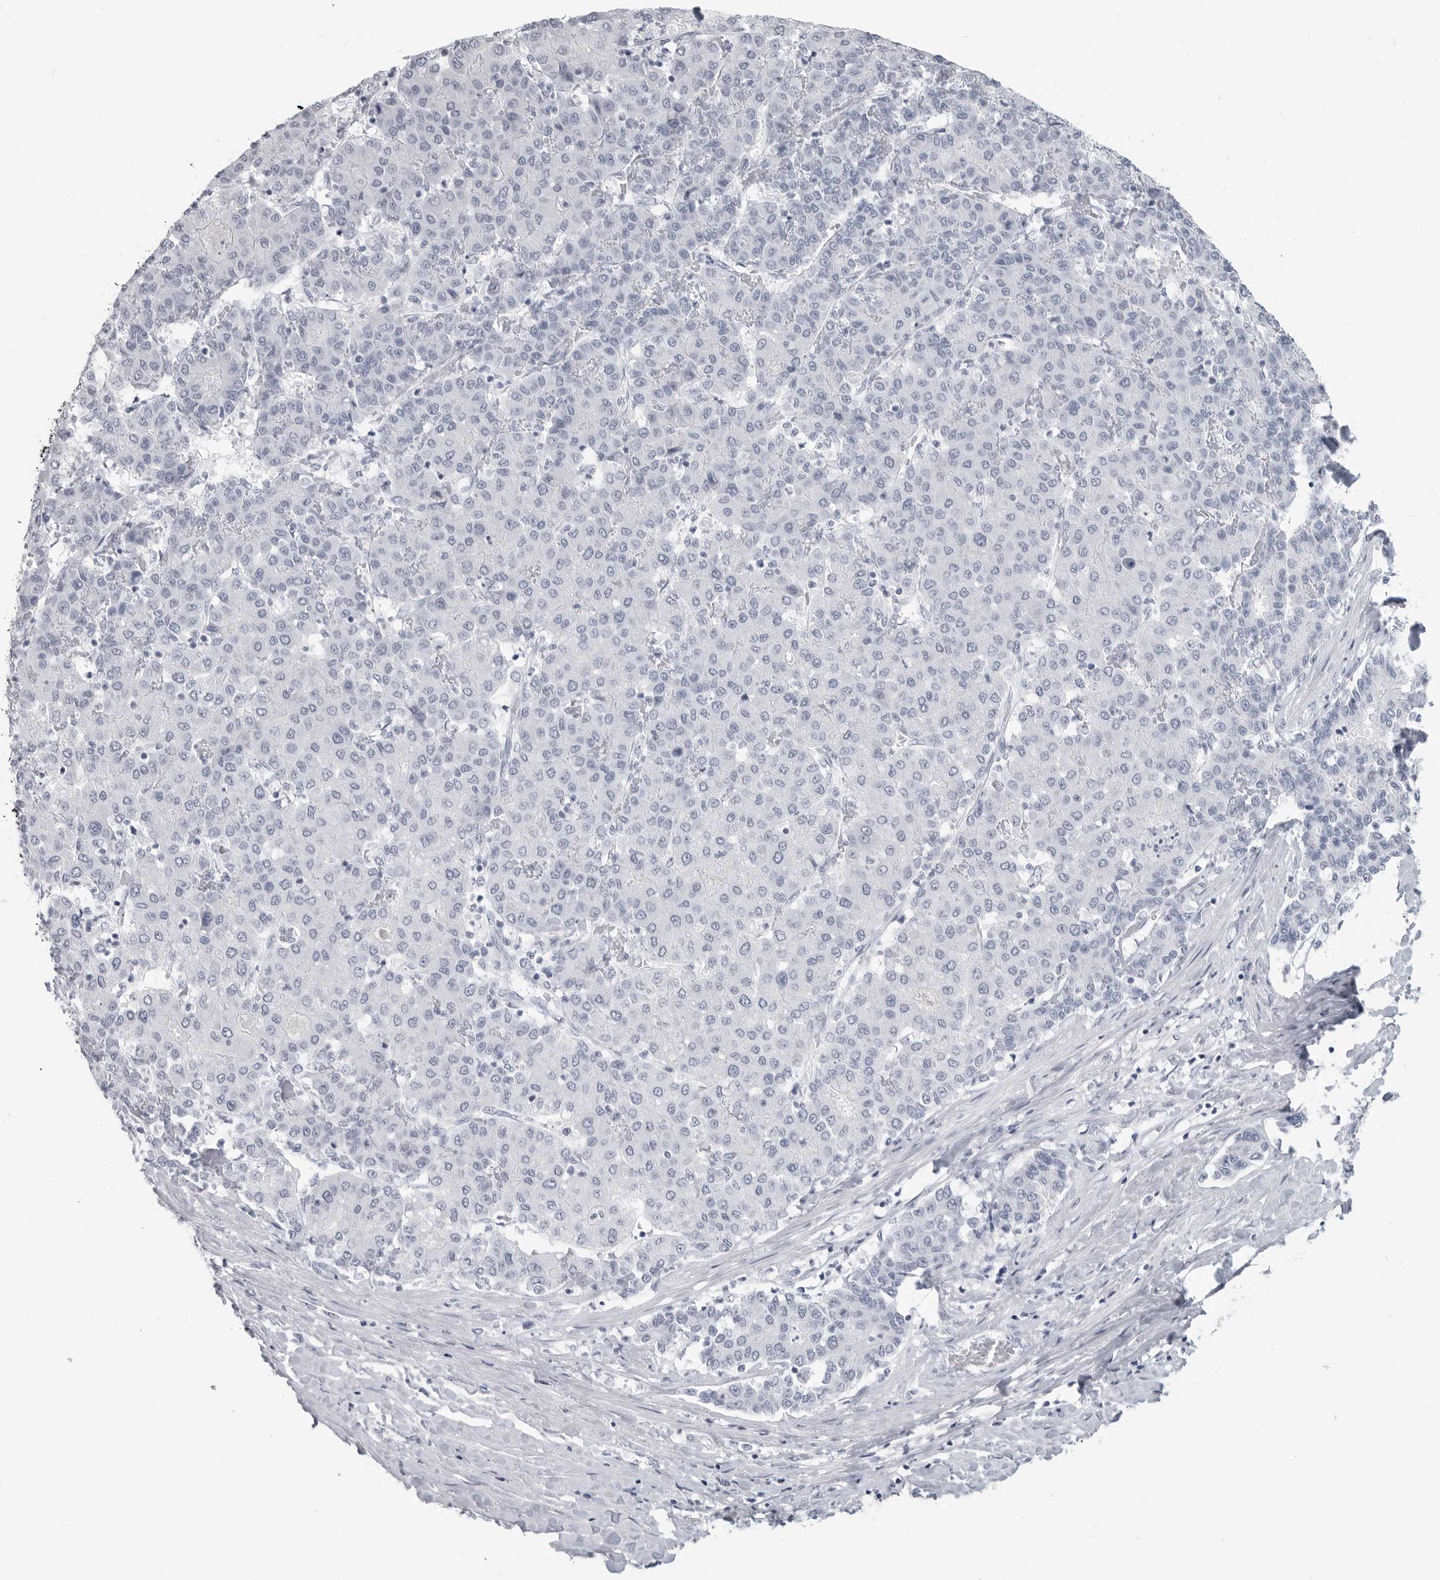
{"staining": {"intensity": "negative", "quantity": "none", "location": "none"}, "tissue": "liver cancer", "cell_type": "Tumor cells", "image_type": "cancer", "snomed": [{"axis": "morphology", "description": "Carcinoma, Hepatocellular, NOS"}, {"axis": "topography", "description": "Liver"}], "caption": "Liver hepatocellular carcinoma was stained to show a protein in brown. There is no significant staining in tumor cells. Nuclei are stained in blue.", "gene": "LY6D", "patient": {"sex": "male", "age": 65}}